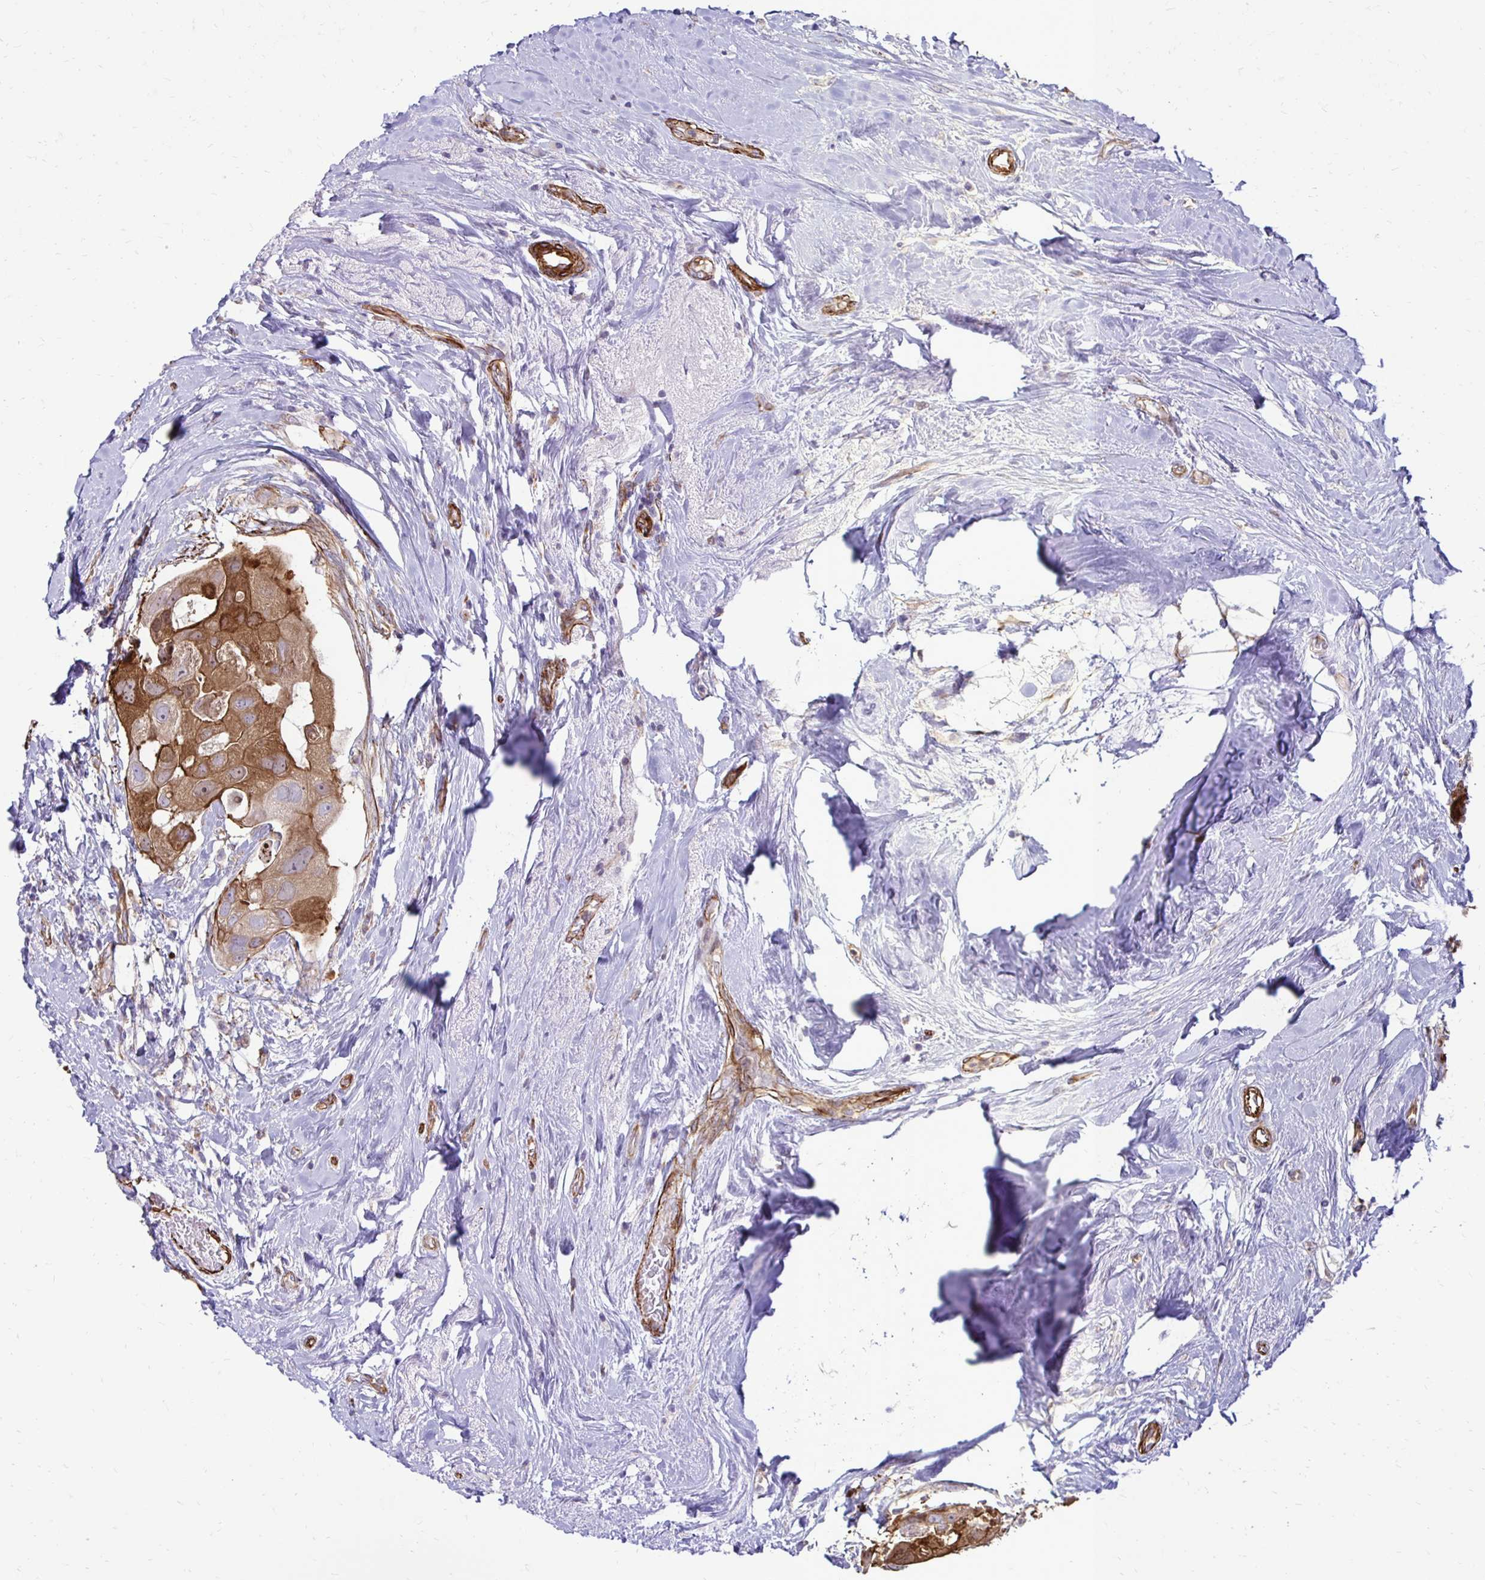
{"staining": {"intensity": "moderate", "quantity": ">75%", "location": "cytoplasmic/membranous"}, "tissue": "breast cancer", "cell_type": "Tumor cells", "image_type": "cancer", "snomed": [{"axis": "morphology", "description": "Duct carcinoma"}, {"axis": "topography", "description": "Breast"}], "caption": "Intraductal carcinoma (breast) stained for a protein (brown) exhibits moderate cytoplasmic/membranous positive expression in about >75% of tumor cells.", "gene": "CTPS1", "patient": {"sex": "female", "age": 43}}